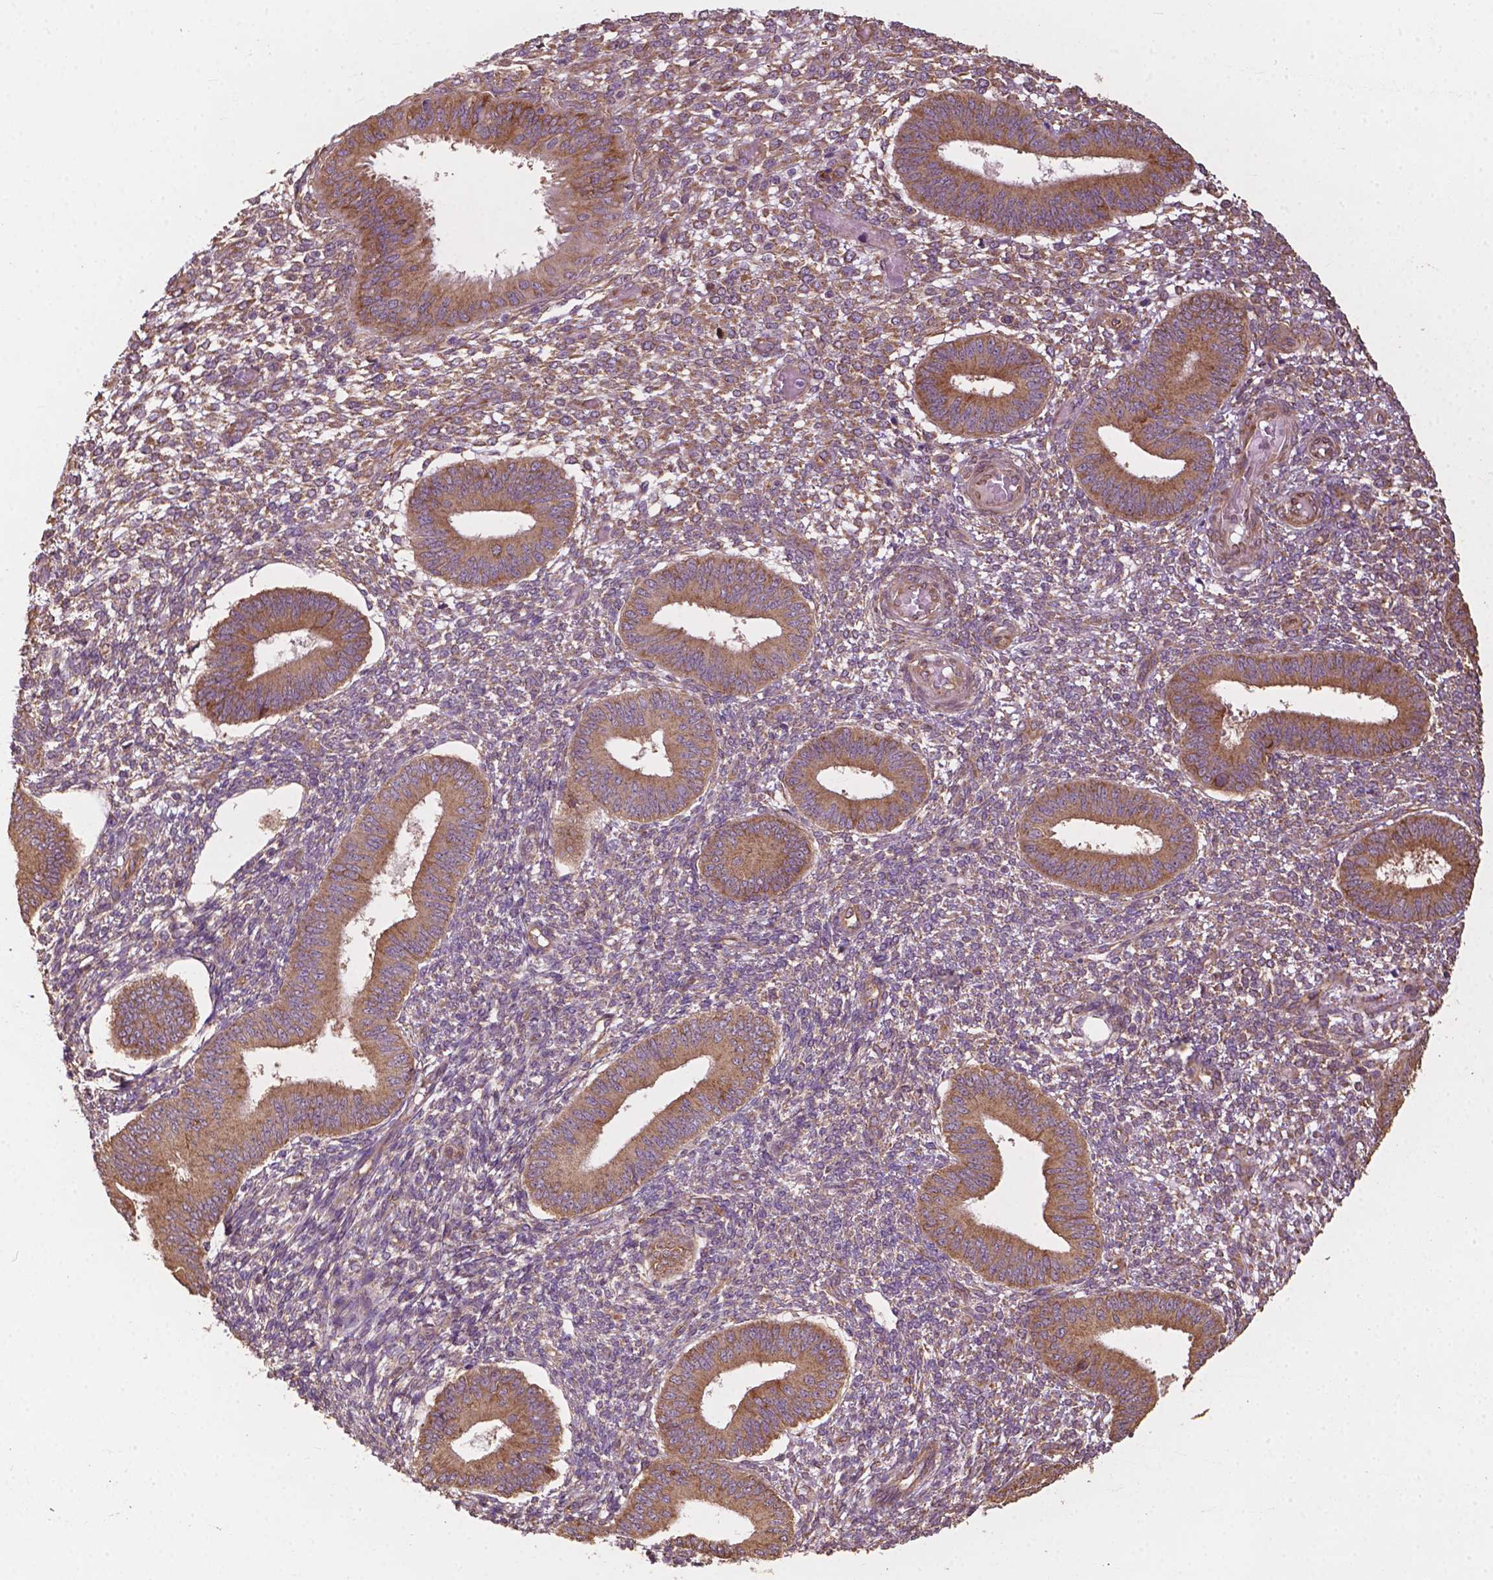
{"staining": {"intensity": "moderate", "quantity": "<25%", "location": "cytoplasmic/membranous"}, "tissue": "endometrium", "cell_type": "Cells in endometrial stroma", "image_type": "normal", "snomed": [{"axis": "morphology", "description": "Normal tissue, NOS"}, {"axis": "topography", "description": "Endometrium"}], "caption": "A high-resolution micrograph shows immunohistochemistry staining of normal endometrium, which demonstrates moderate cytoplasmic/membranous staining in approximately <25% of cells in endometrial stroma.", "gene": "G3BP1", "patient": {"sex": "female", "age": 42}}